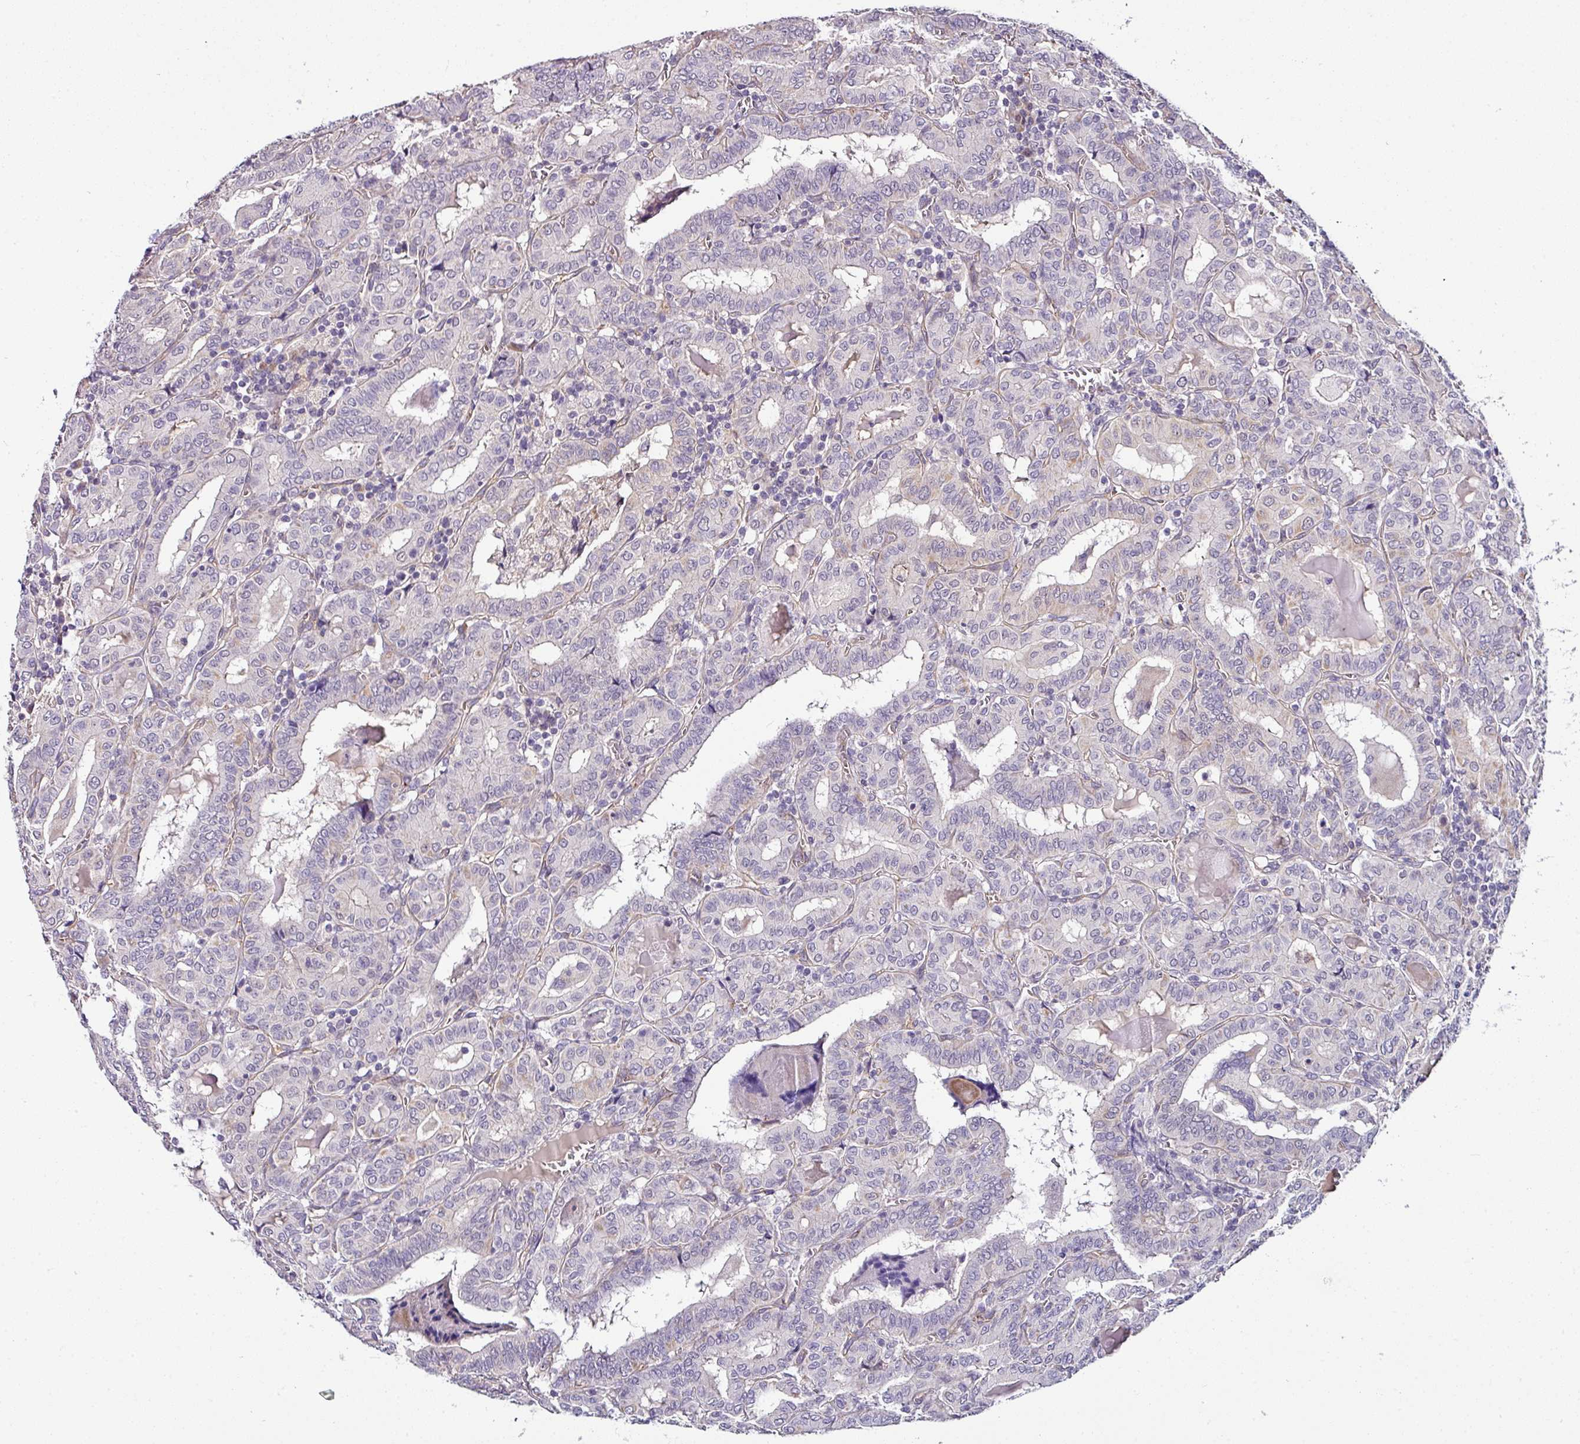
{"staining": {"intensity": "negative", "quantity": "none", "location": "none"}, "tissue": "thyroid cancer", "cell_type": "Tumor cells", "image_type": "cancer", "snomed": [{"axis": "morphology", "description": "Papillary adenocarcinoma, NOS"}, {"axis": "topography", "description": "Thyroid gland"}], "caption": "IHC micrograph of human thyroid cancer stained for a protein (brown), which displays no expression in tumor cells.", "gene": "NAPSA", "patient": {"sex": "female", "age": 72}}